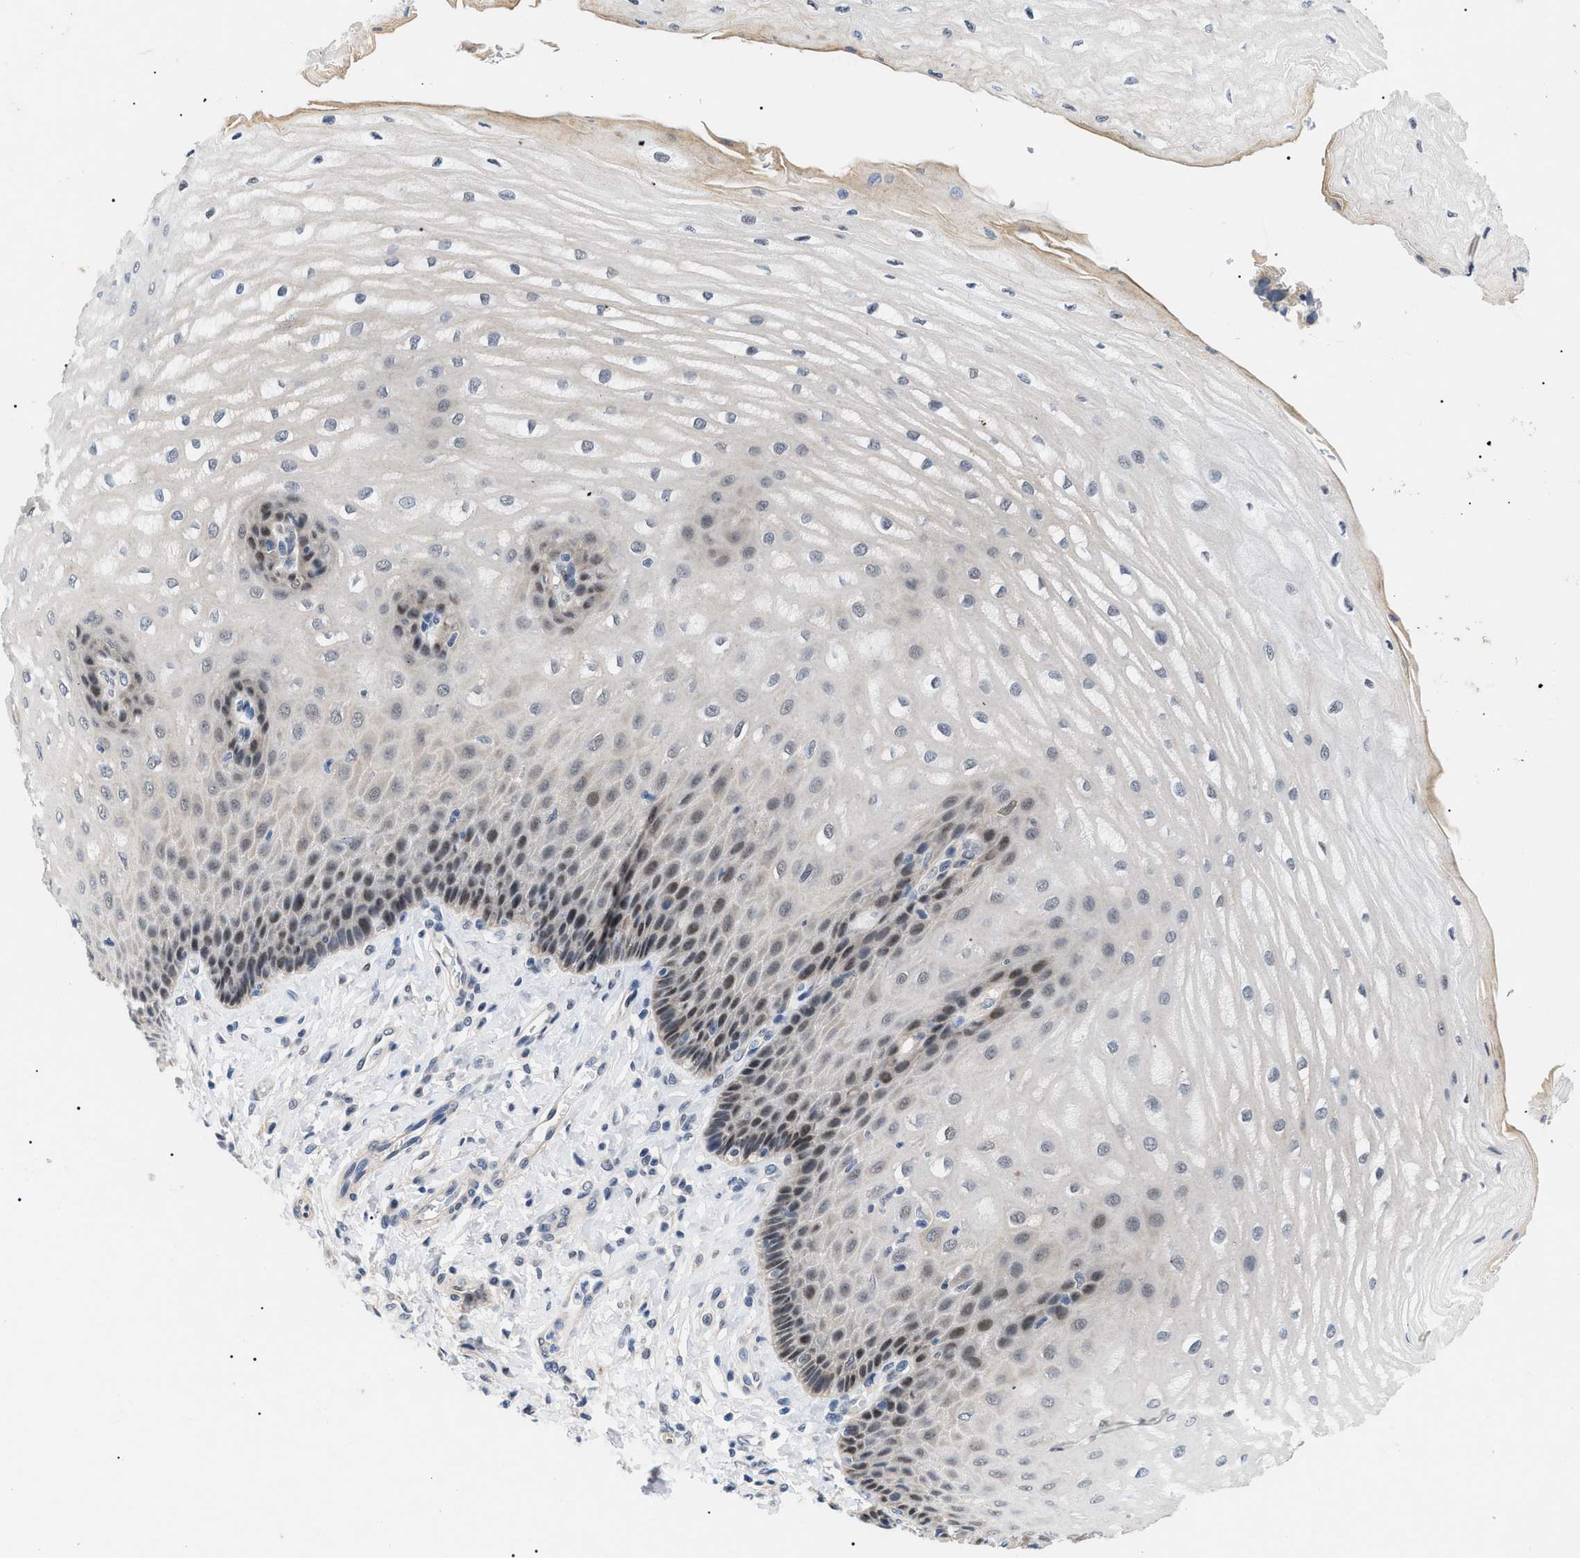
{"staining": {"intensity": "moderate", "quantity": "25%-75%", "location": "nuclear"}, "tissue": "esophagus", "cell_type": "Squamous epithelial cells", "image_type": "normal", "snomed": [{"axis": "morphology", "description": "Normal tissue, NOS"}, {"axis": "topography", "description": "Esophagus"}], "caption": "A medium amount of moderate nuclear staining is present in about 25%-75% of squamous epithelial cells in normal esophagus. Nuclei are stained in blue.", "gene": "GARRE1", "patient": {"sex": "male", "age": 54}}